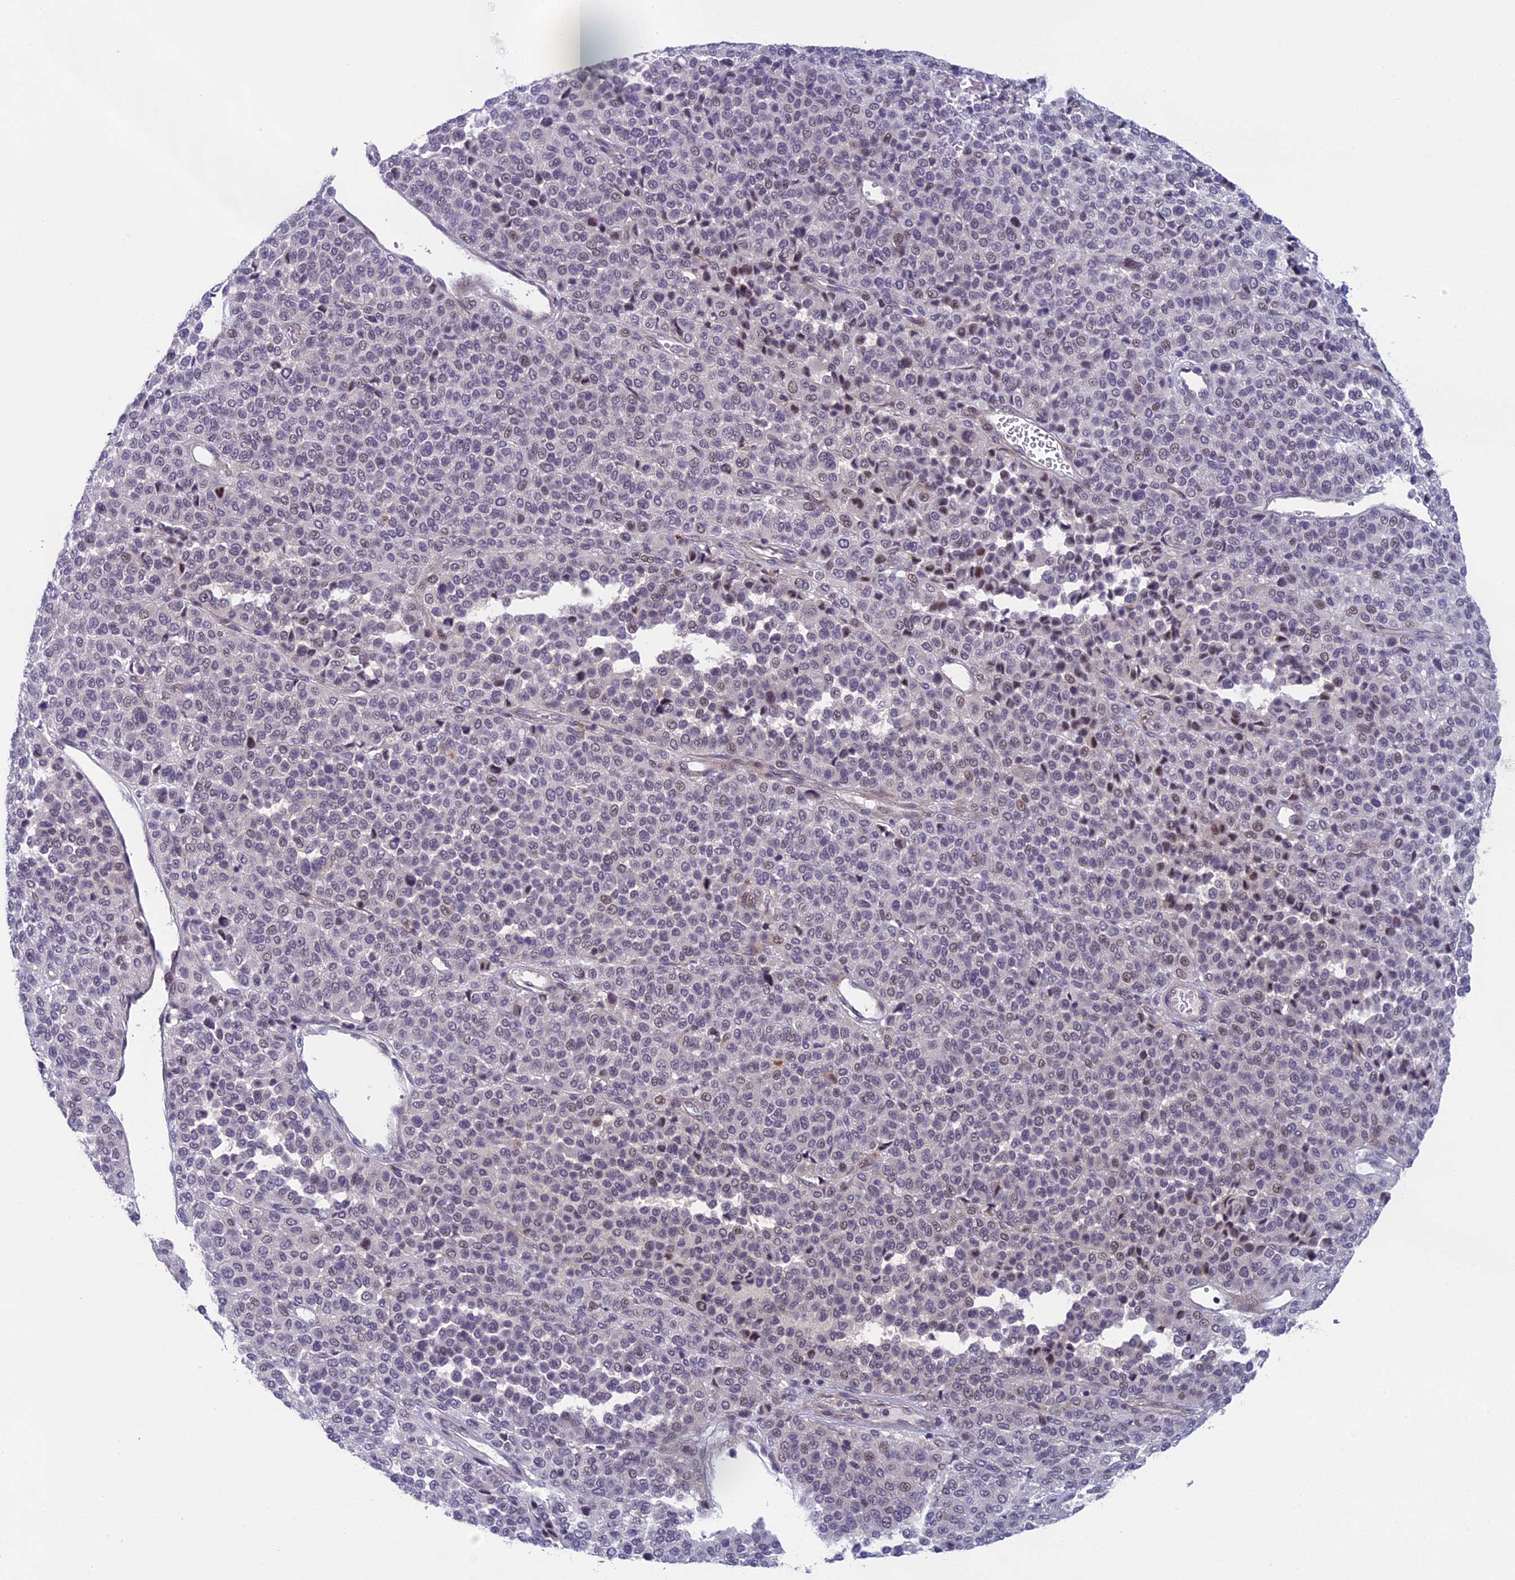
{"staining": {"intensity": "moderate", "quantity": "<25%", "location": "nuclear"}, "tissue": "melanoma", "cell_type": "Tumor cells", "image_type": "cancer", "snomed": [{"axis": "morphology", "description": "Malignant melanoma, Metastatic site"}, {"axis": "topography", "description": "Pancreas"}], "caption": "Immunohistochemistry (IHC) image of melanoma stained for a protein (brown), which shows low levels of moderate nuclear expression in approximately <25% of tumor cells.", "gene": "CNEP1R1", "patient": {"sex": "female", "age": 30}}